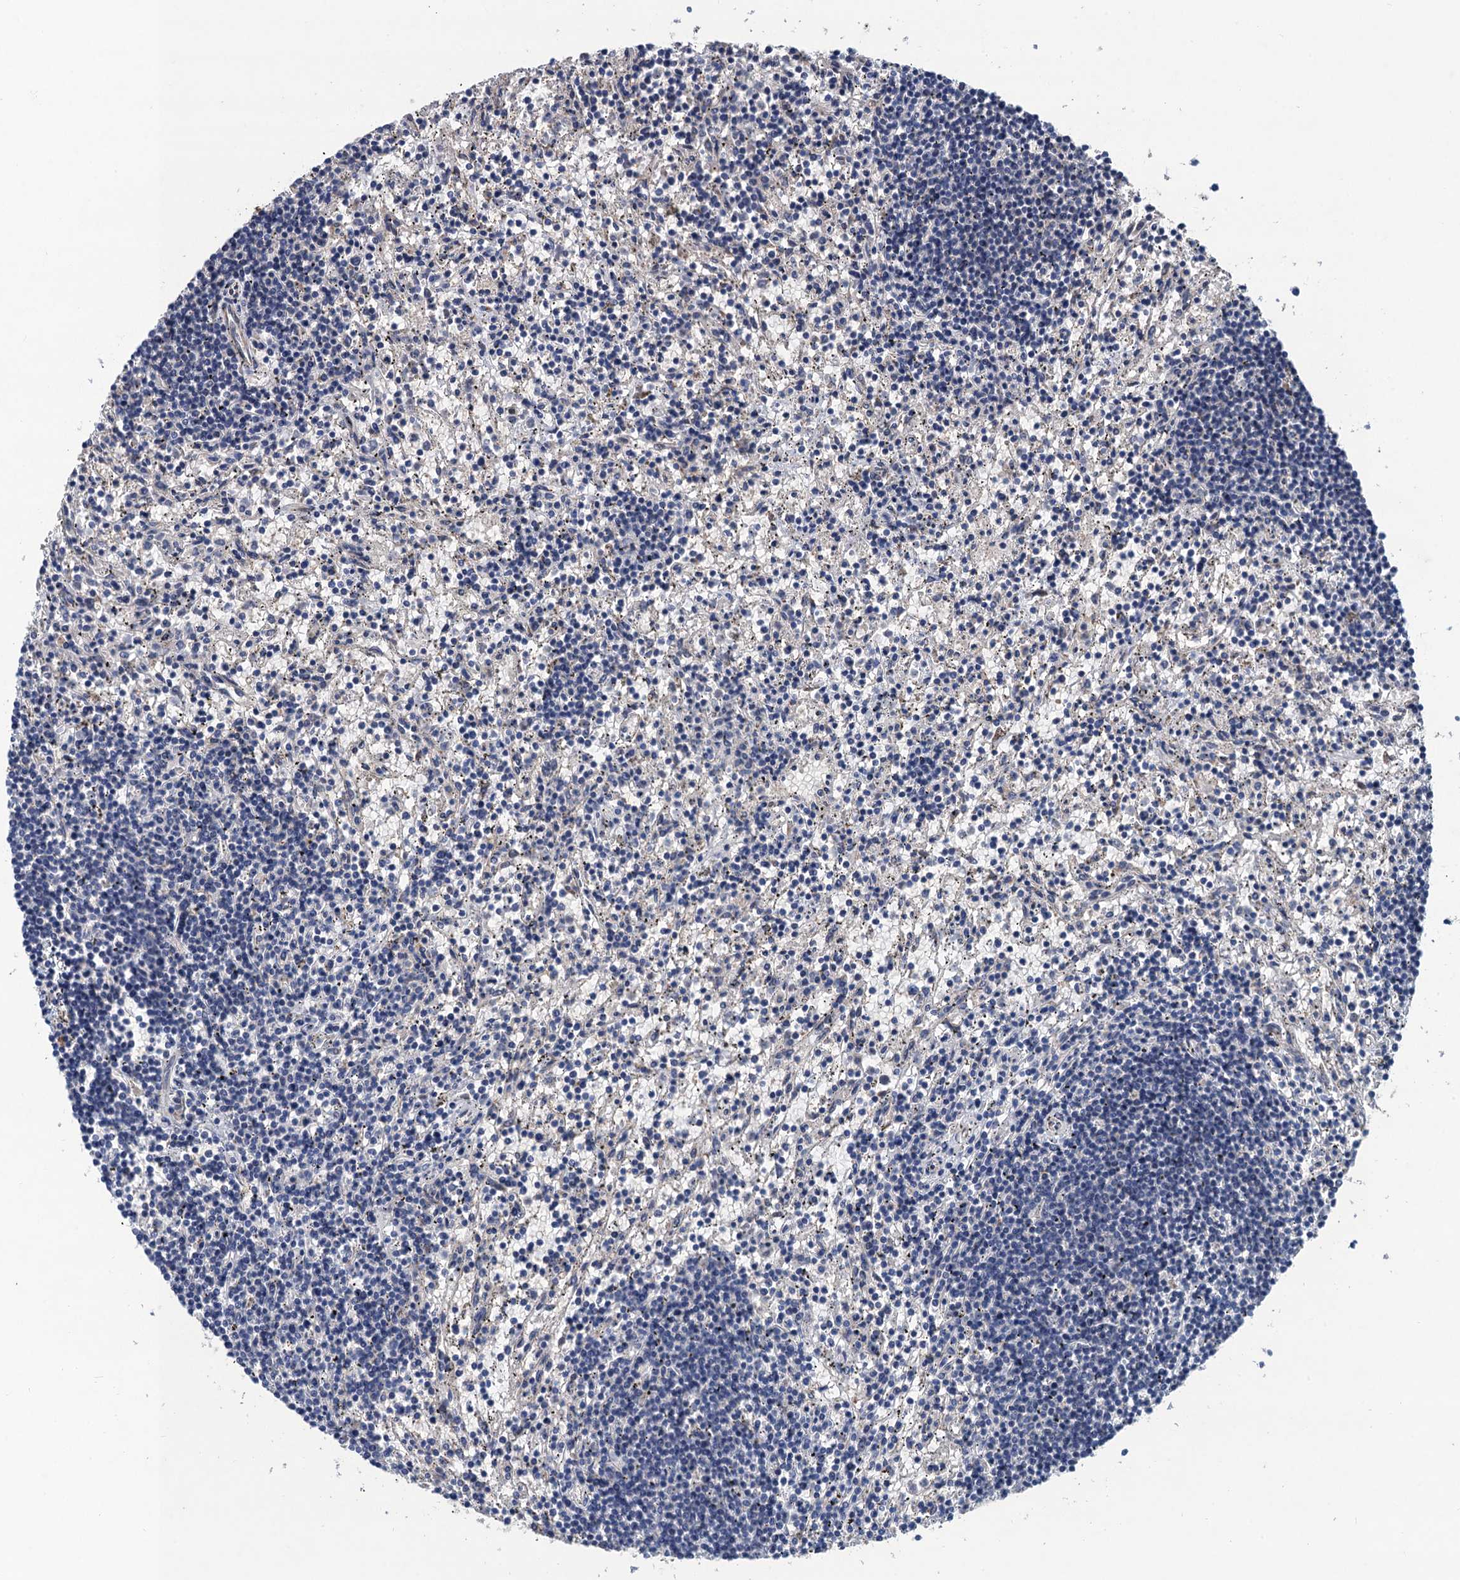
{"staining": {"intensity": "negative", "quantity": "none", "location": "none"}, "tissue": "lymphoma", "cell_type": "Tumor cells", "image_type": "cancer", "snomed": [{"axis": "morphology", "description": "Malignant lymphoma, non-Hodgkin's type, Low grade"}, {"axis": "topography", "description": "Spleen"}], "caption": "This image is of malignant lymphoma, non-Hodgkin's type (low-grade) stained with IHC to label a protein in brown with the nuclei are counter-stained blue. There is no staining in tumor cells. The staining was performed using DAB (3,3'-diaminobenzidine) to visualize the protein expression in brown, while the nuclei were stained in blue with hematoxylin (Magnification: 20x).", "gene": "TRAF7", "patient": {"sex": "male", "age": 76}}